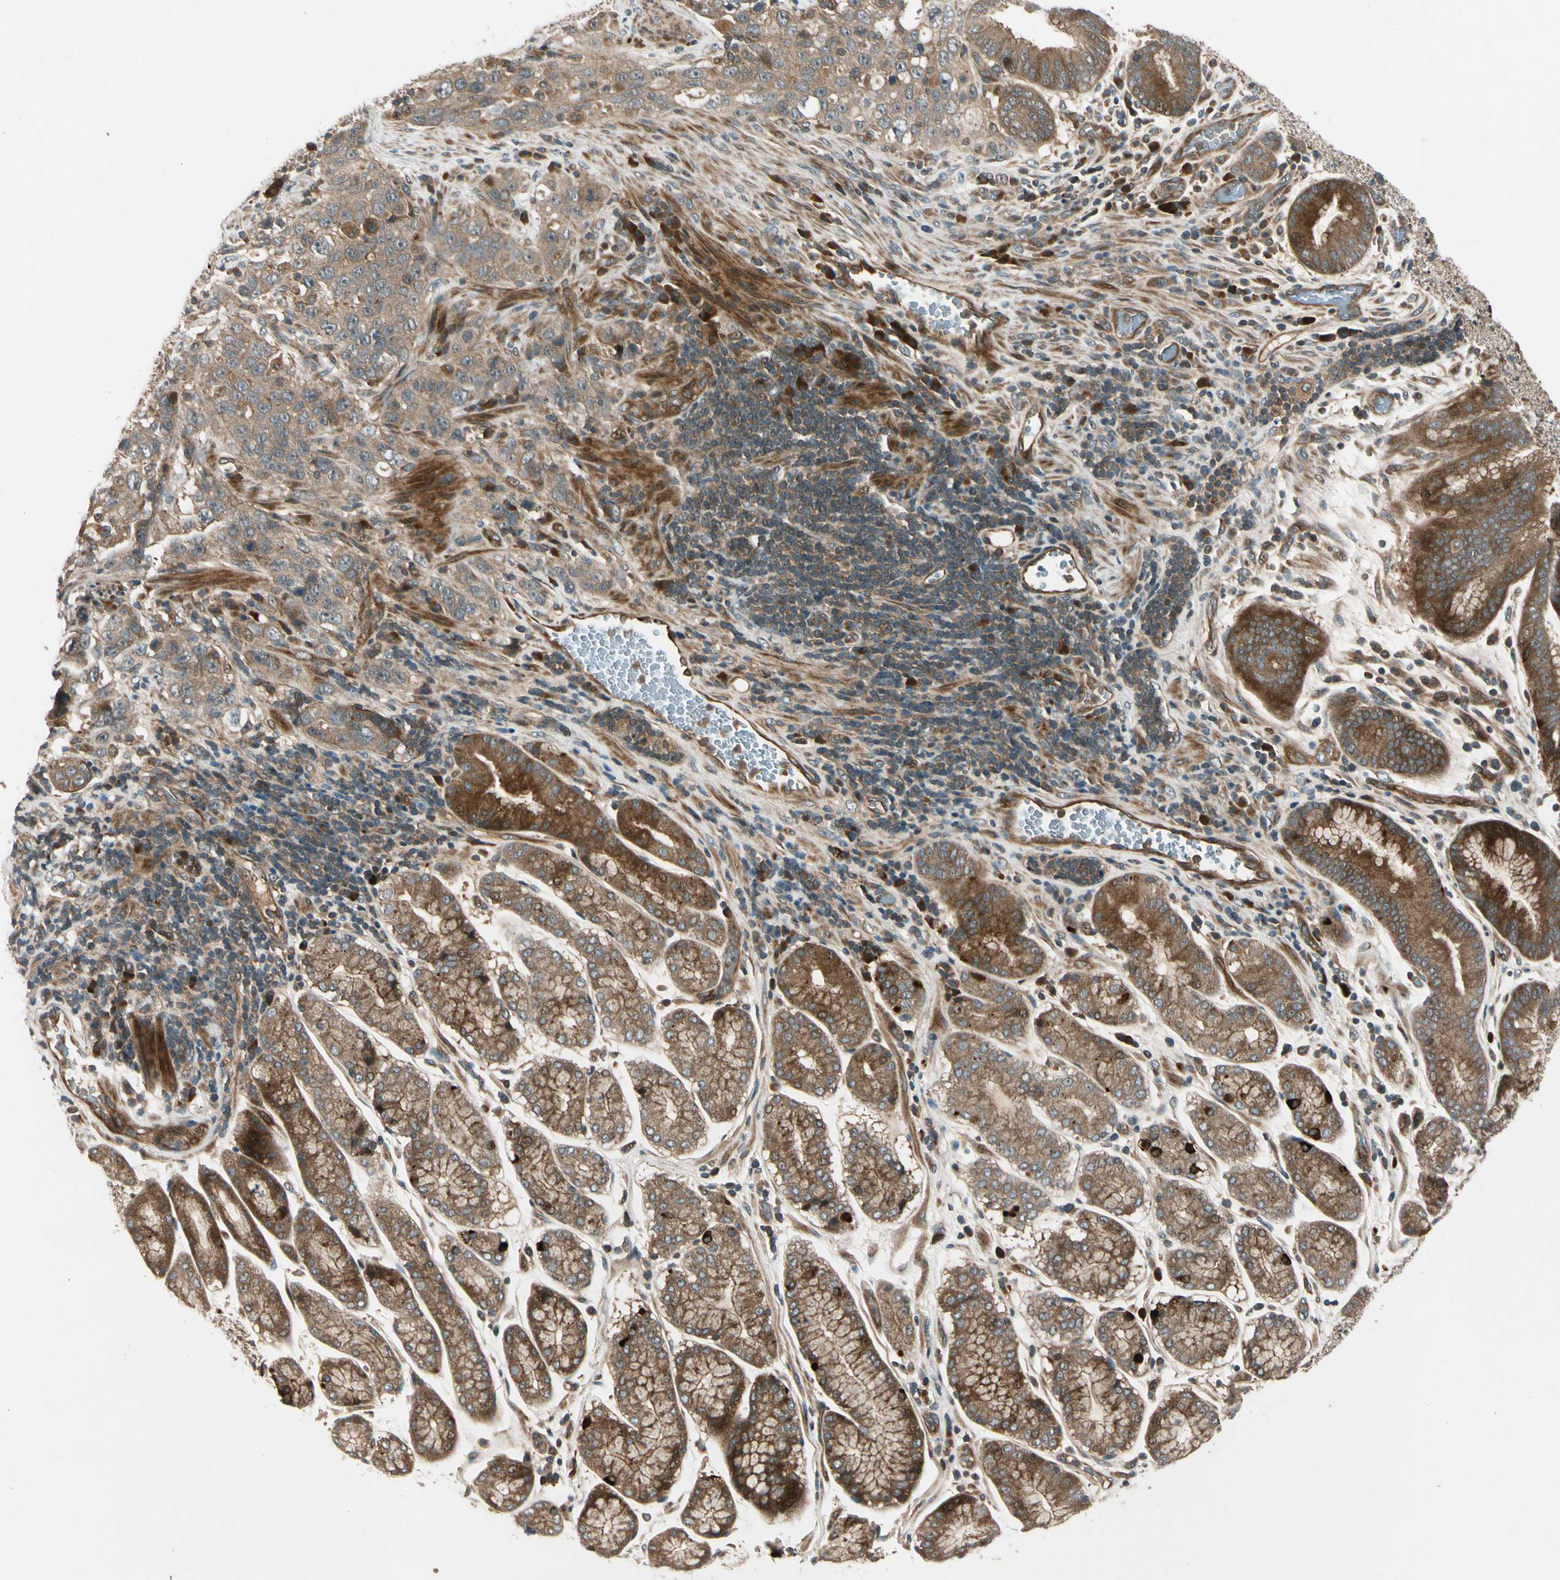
{"staining": {"intensity": "moderate", "quantity": ">75%", "location": "cytoplasmic/membranous"}, "tissue": "stomach cancer", "cell_type": "Tumor cells", "image_type": "cancer", "snomed": [{"axis": "morphology", "description": "Normal tissue, NOS"}, {"axis": "morphology", "description": "Adenocarcinoma, NOS"}, {"axis": "topography", "description": "Stomach"}], "caption": "Immunohistochemistry histopathology image of adenocarcinoma (stomach) stained for a protein (brown), which demonstrates medium levels of moderate cytoplasmic/membranous positivity in about >75% of tumor cells.", "gene": "ACVR1C", "patient": {"sex": "male", "age": 48}}